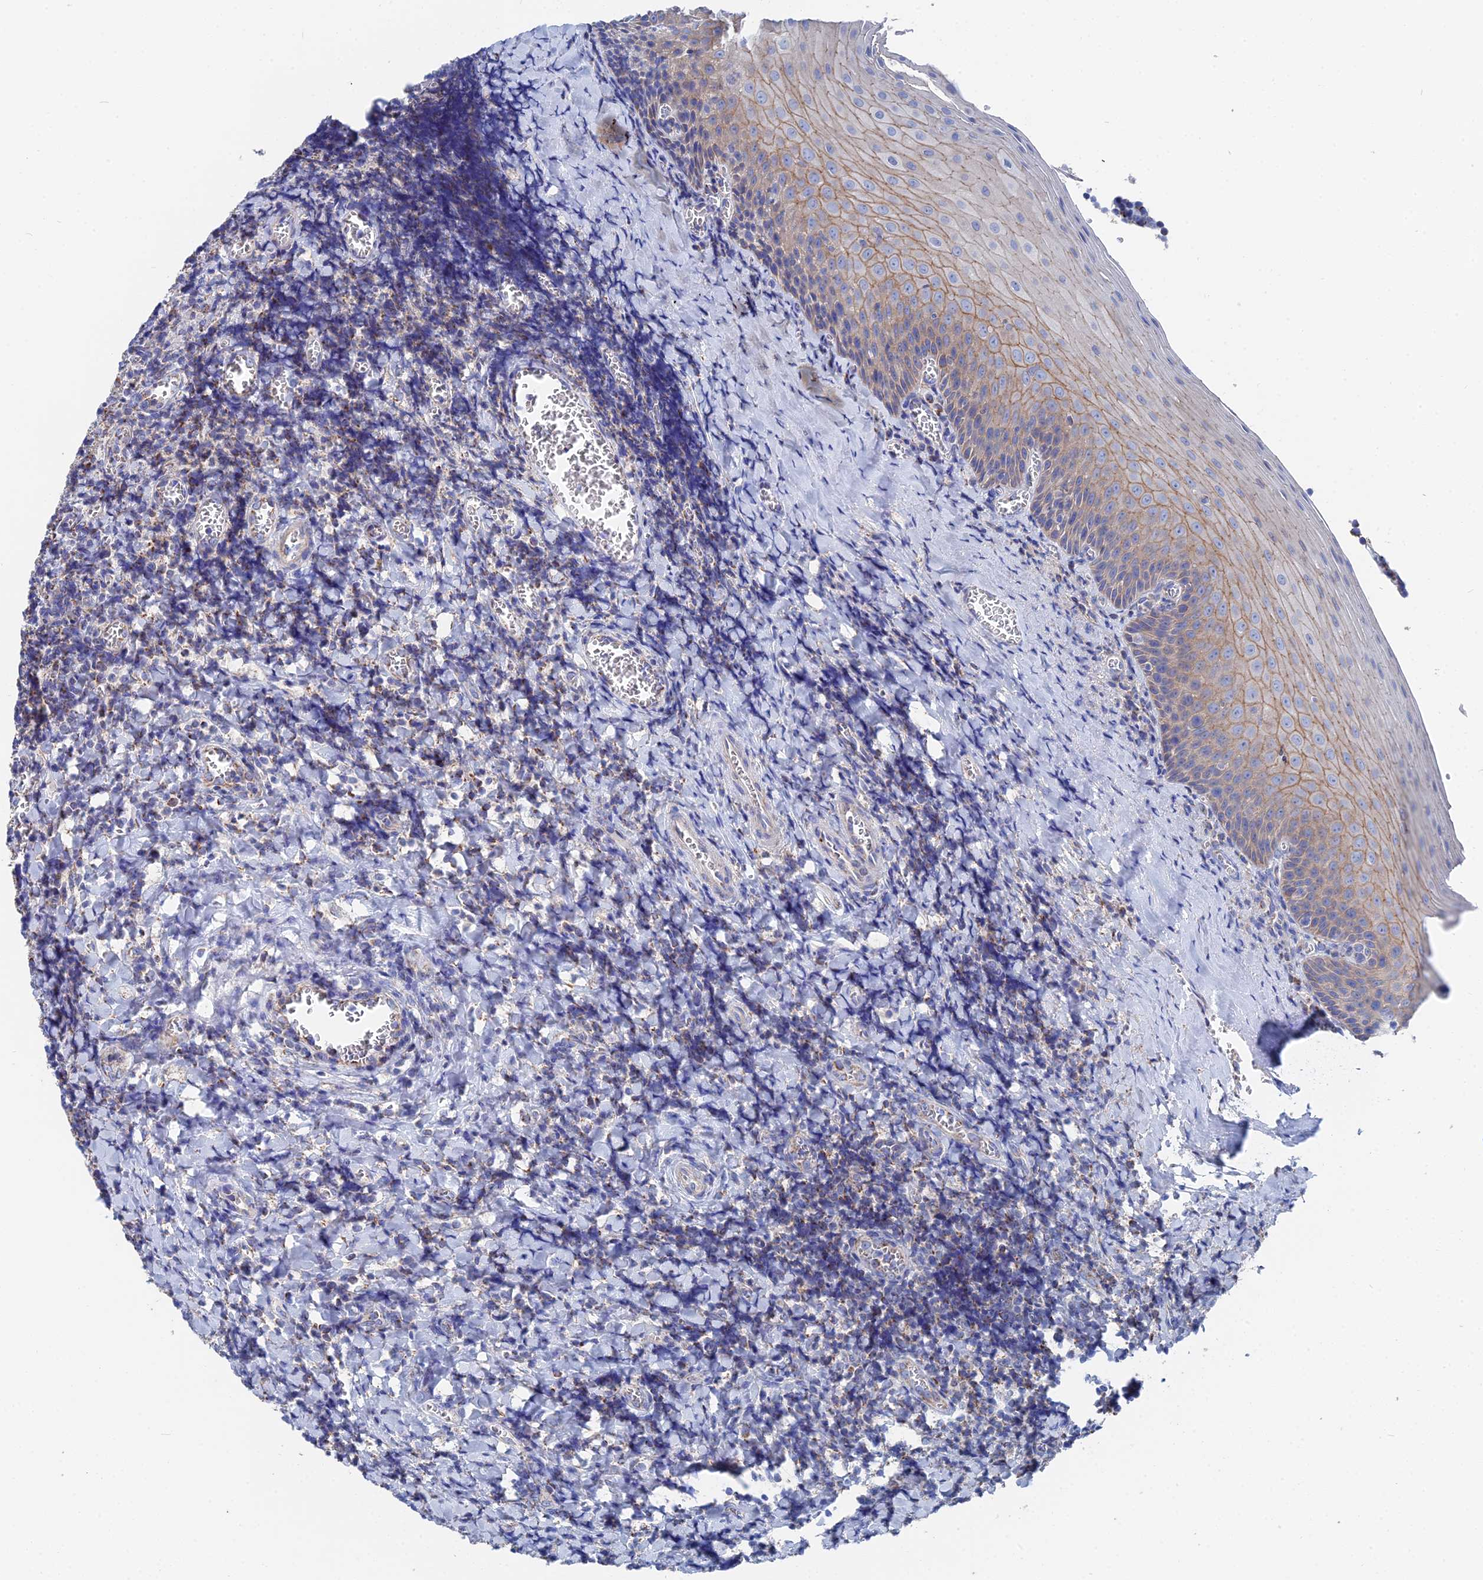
{"staining": {"intensity": "negative", "quantity": "none", "location": "none"}, "tissue": "tonsil", "cell_type": "Germinal center cells", "image_type": "normal", "snomed": [{"axis": "morphology", "description": "Normal tissue, NOS"}, {"axis": "topography", "description": "Tonsil"}], "caption": "Tonsil stained for a protein using immunohistochemistry (IHC) displays no expression germinal center cells.", "gene": "IFT80", "patient": {"sex": "male", "age": 27}}